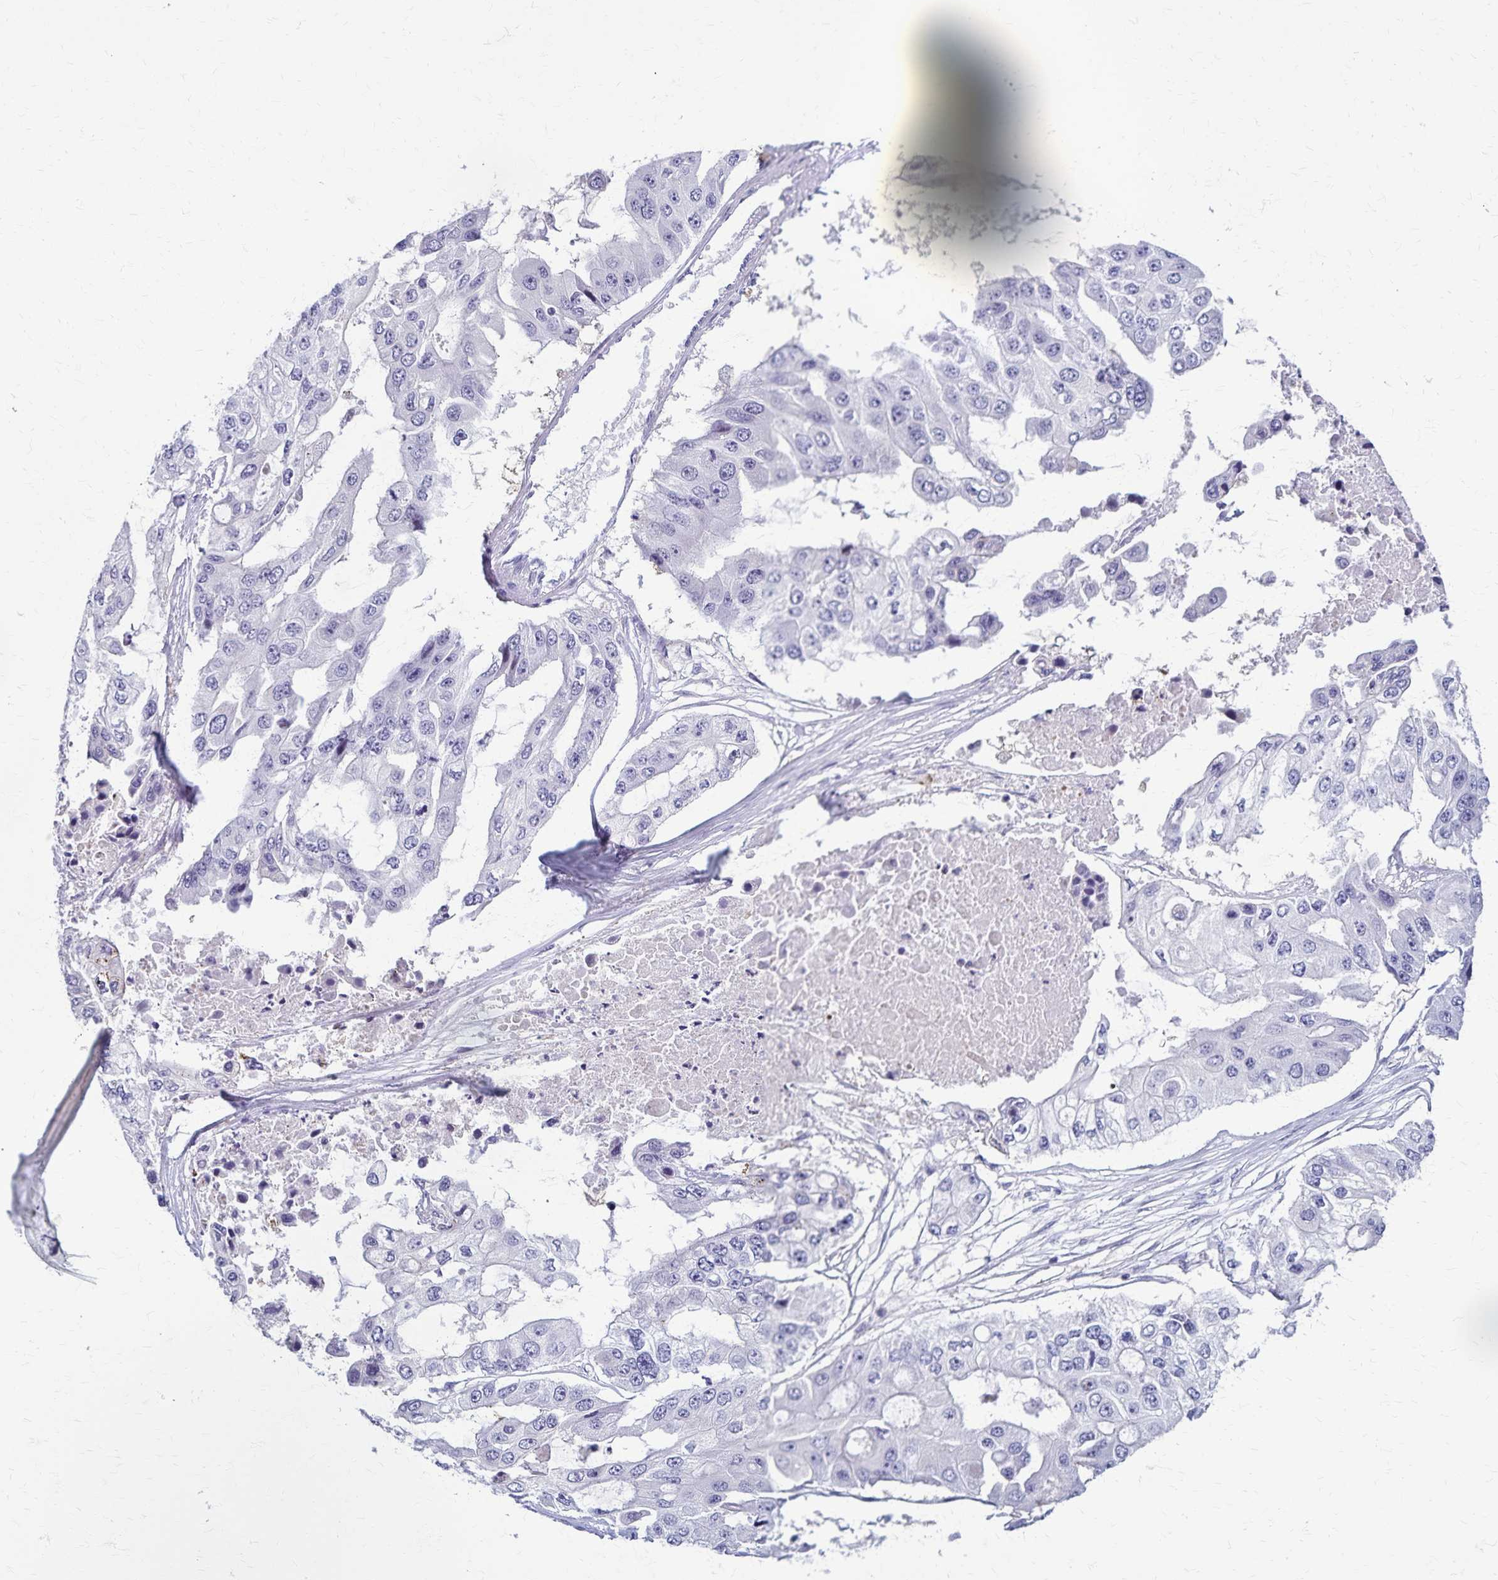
{"staining": {"intensity": "negative", "quantity": "none", "location": "none"}, "tissue": "ovarian cancer", "cell_type": "Tumor cells", "image_type": "cancer", "snomed": [{"axis": "morphology", "description": "Cystadenocarcinoma, serous, NOS"}, {"axis": "topography", "description": "Ovary"}], "caption": "Human ovarian cancer (serous cystadenocarcinoma) stained for a protein using IHC demonstrates no positivity in tumor cells.", "gene": "TMEM60", "patient": {"sex": "female", "age": 56}}